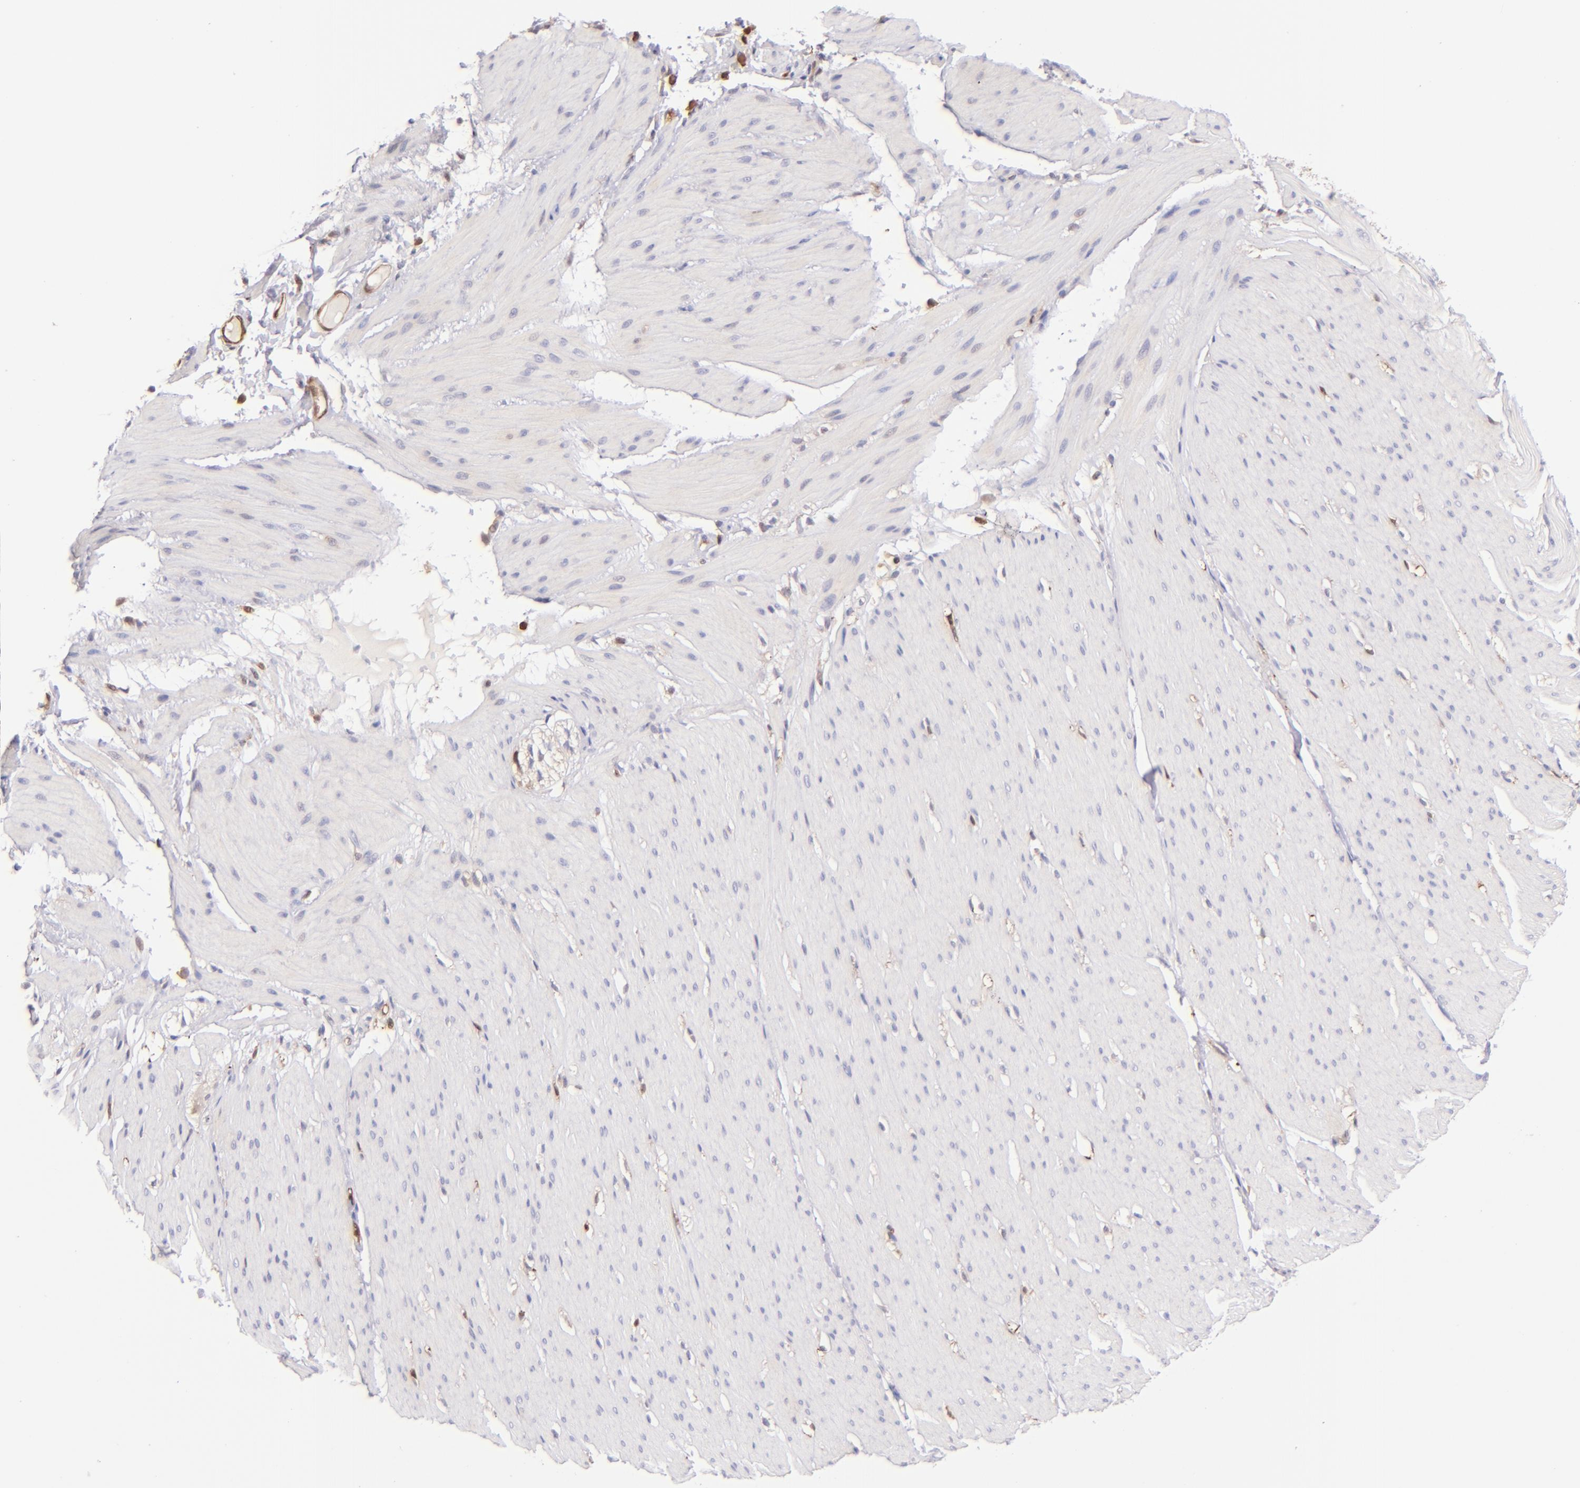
{"staining": {"intensity": "weak", "quantity": "<25%", "location": "cytoplasmic/membranous"}, "tissue": "smooth muscle", "cell_type": "Smooth muscle cells", "image_type": "normal", "snomed": [{"axis": "morphology", "description": "Normal tissue, NOS"}, {"axis": "topography", "description": "Smooth muscle"}, {"axis": "topography", "description": "Colon"}], "caption": "A high-resolution image shows immunohistochemistry staining of benign smooth muscle, which displays no significant positivity in smooth muscle cells. The staining is performed using DAB (3,3'-diaminobenzidine) brown chromogen with nuclei counter-stained in using hematoxylin.", "gene": "BTK", "patient": {"sex": "male", "age": 67}}